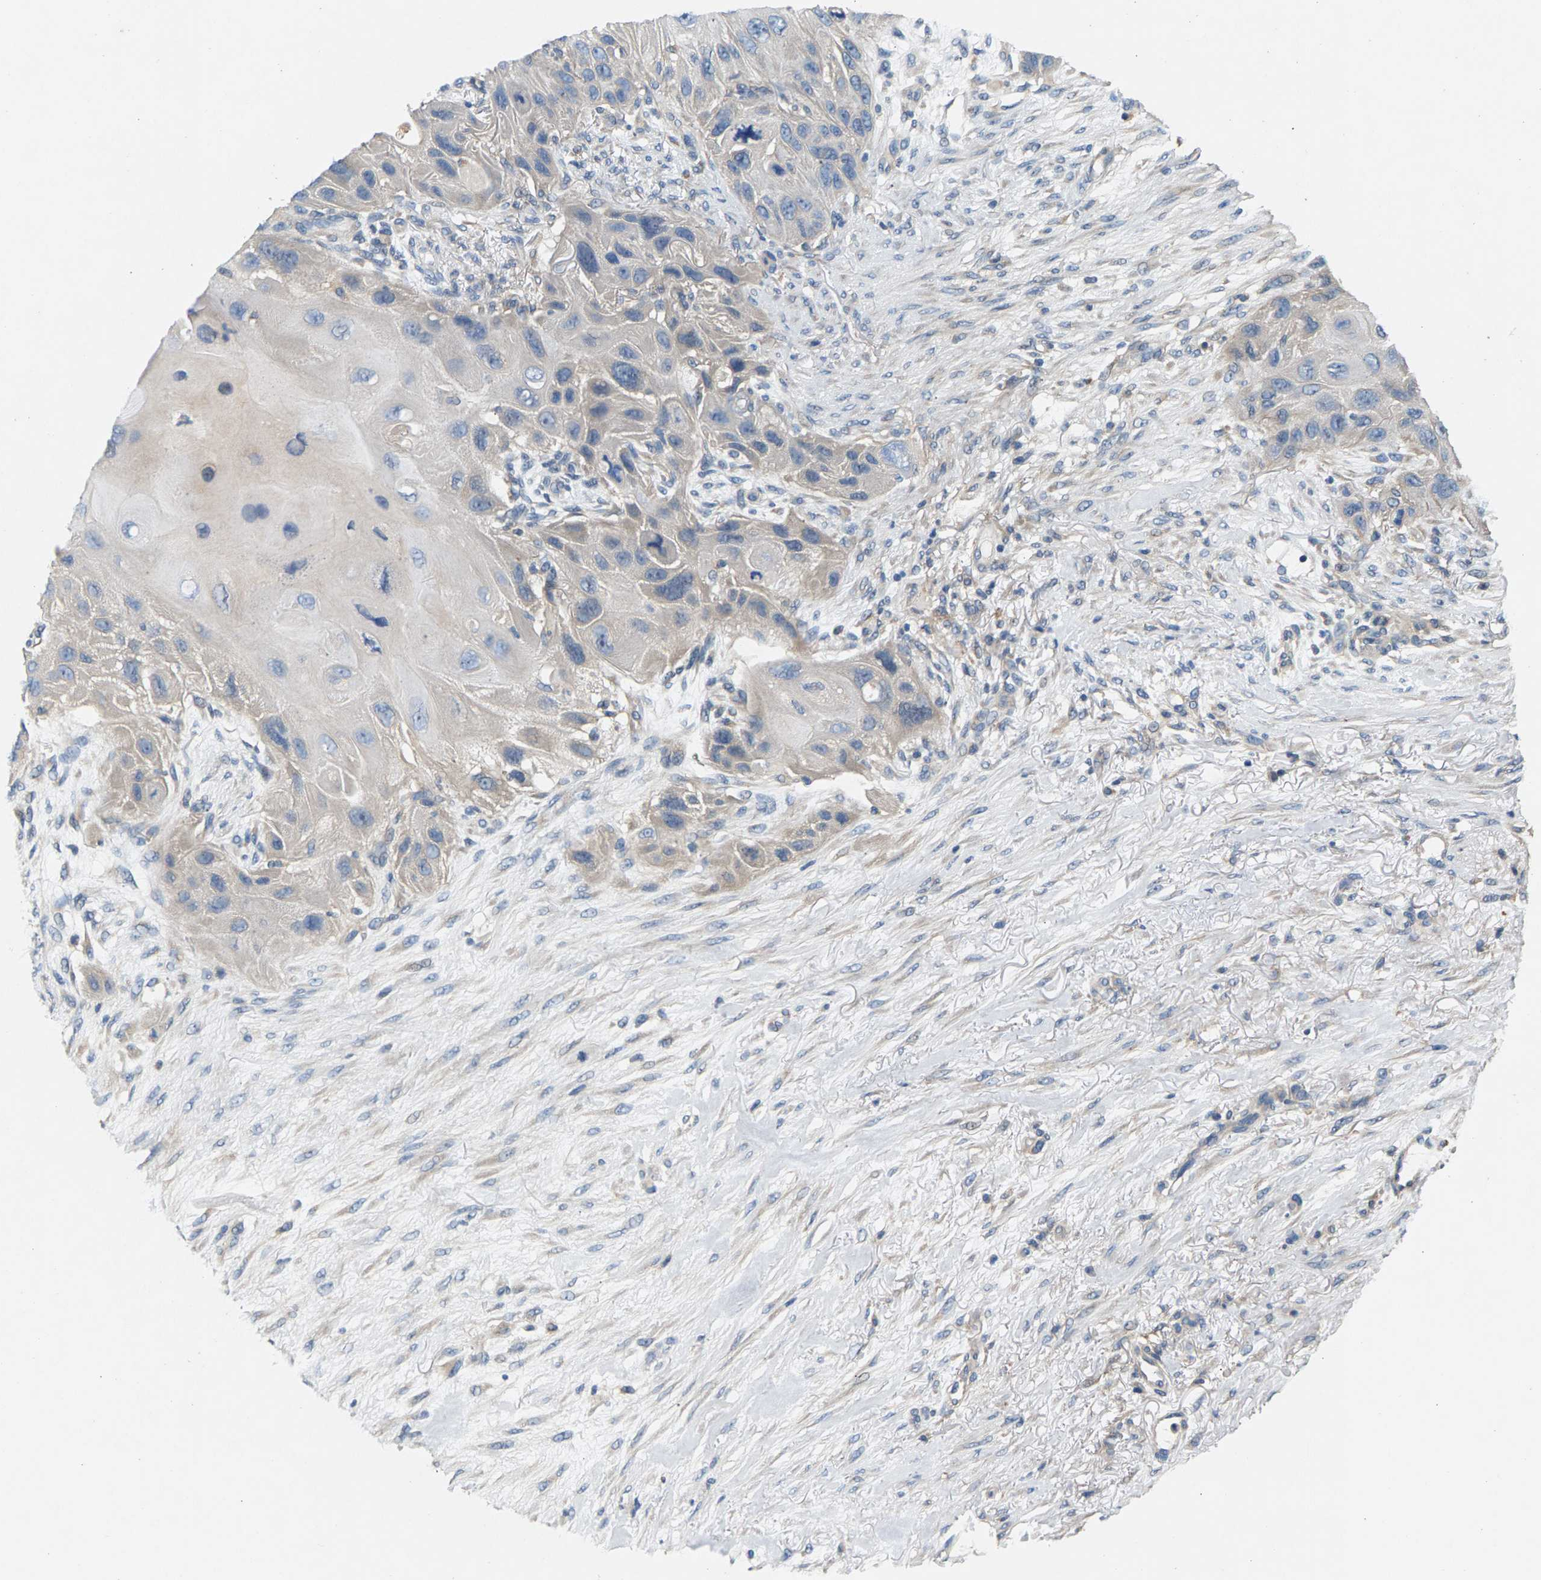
{"staining": {"intensity": "weak", "quantity": "<25%", "location": "cytoplasmic/membranous"}, "tissue": "skin cancer", "cell_type": "Tumor cells", "image_type": "cancer", "snomed": [{"axis": "morphology", "description": "Squamous cell carcinoma, NOS"}, {"axis": "topography", "description": "Skin"}], "caption": "Immunohistochemistry (IHC) image of skin cancer stained for a protein (brown), which exhibits no staining in tumor cells.", "gene": "NT5C", "patient": {"sex": "female", "age": 77}}